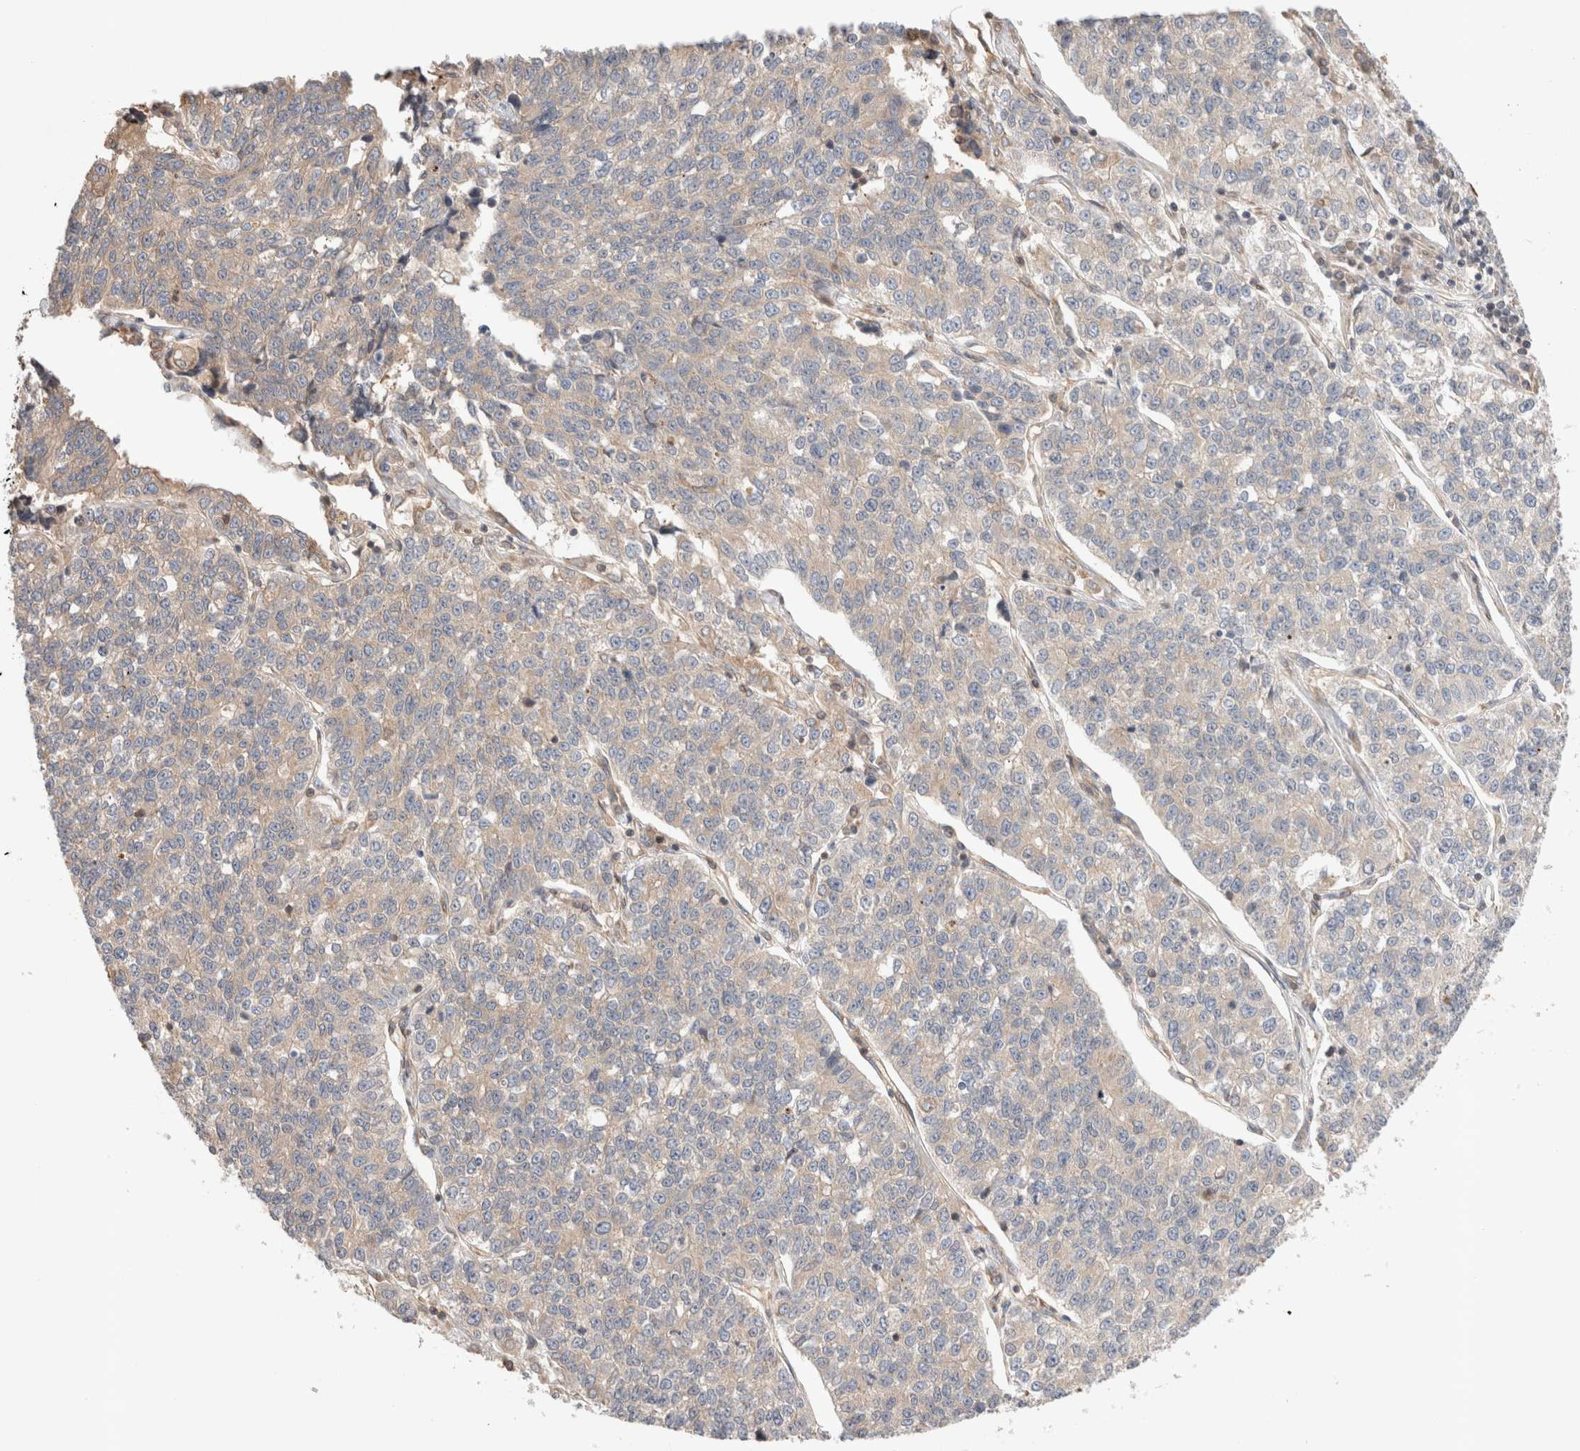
{"staining": {"intensity": "weak", "quantity": "<25%", "location": "cytoplasmic/membranous"}, "tissue": "lung cancer", "cell_type": "Tumor cells", "image_type": "cancer", "snomed": [{"axis": "morphology", "description": "Adenocarcinoma, NOS"}, {"axis": "topography", "description": "Lung"}], "caption": "Tumor cells are negative for brown protein staining in adenocarcinoma (lung).", "gene": "SIKE1", "patient": {"sex": "male", "age": 49}}